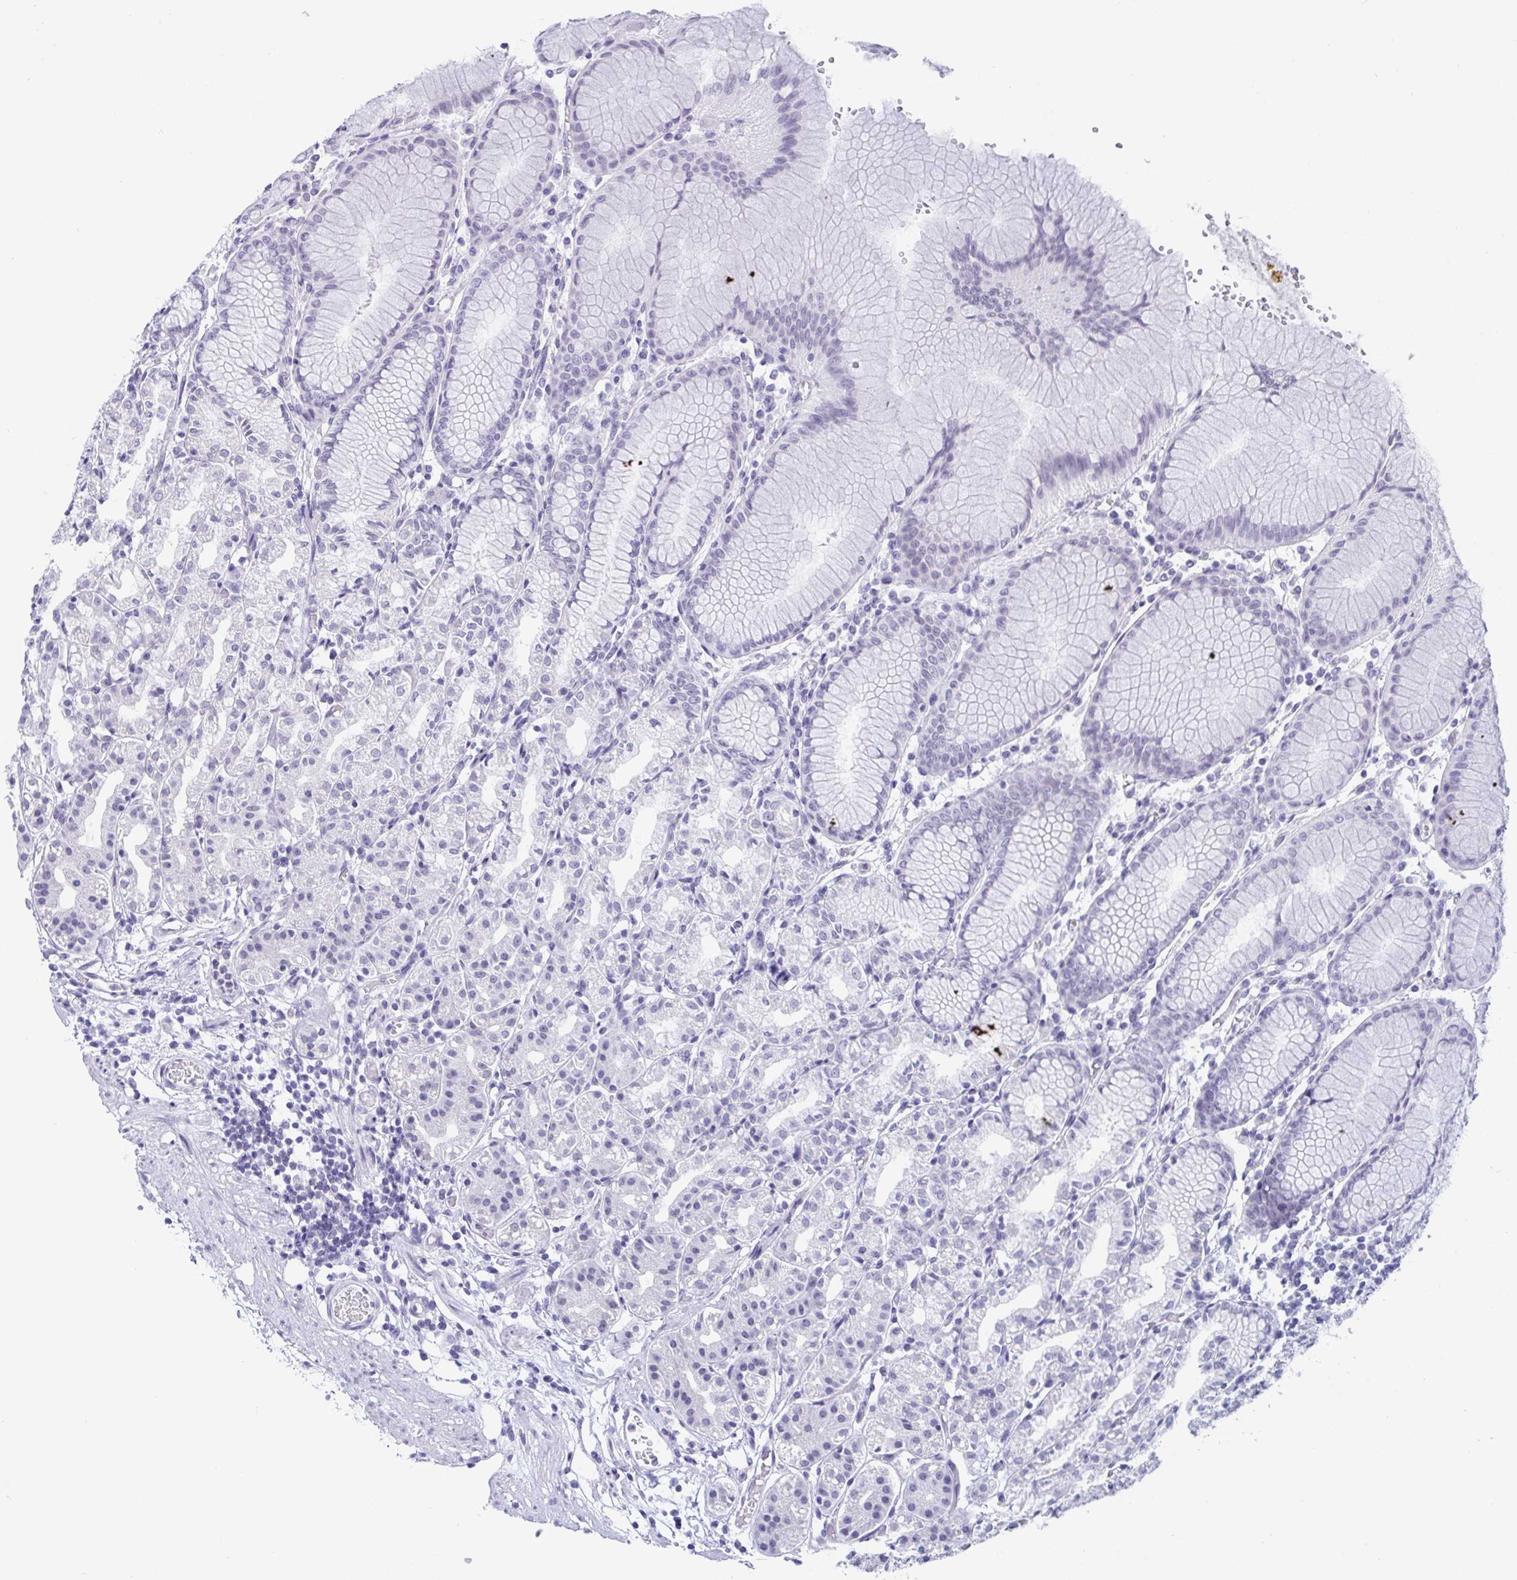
{"staining": {"intensity": "negative", "quantity": "none", "location": "none"}, "tissue": "stomach", "cell_type": "Glandular cells", "image_type": "normal", "snomed": [{"axis": "morphology", "description": "Normal tissue, NOS"}, {"axis": "topography", "description": "Stomach"}], "caption": "IHC image of benign human stomach stained for a protein (brown), which shows no staining in glandular cells.", "gene": "CDX4", "patient": {"sex": "female", "age": 57}}